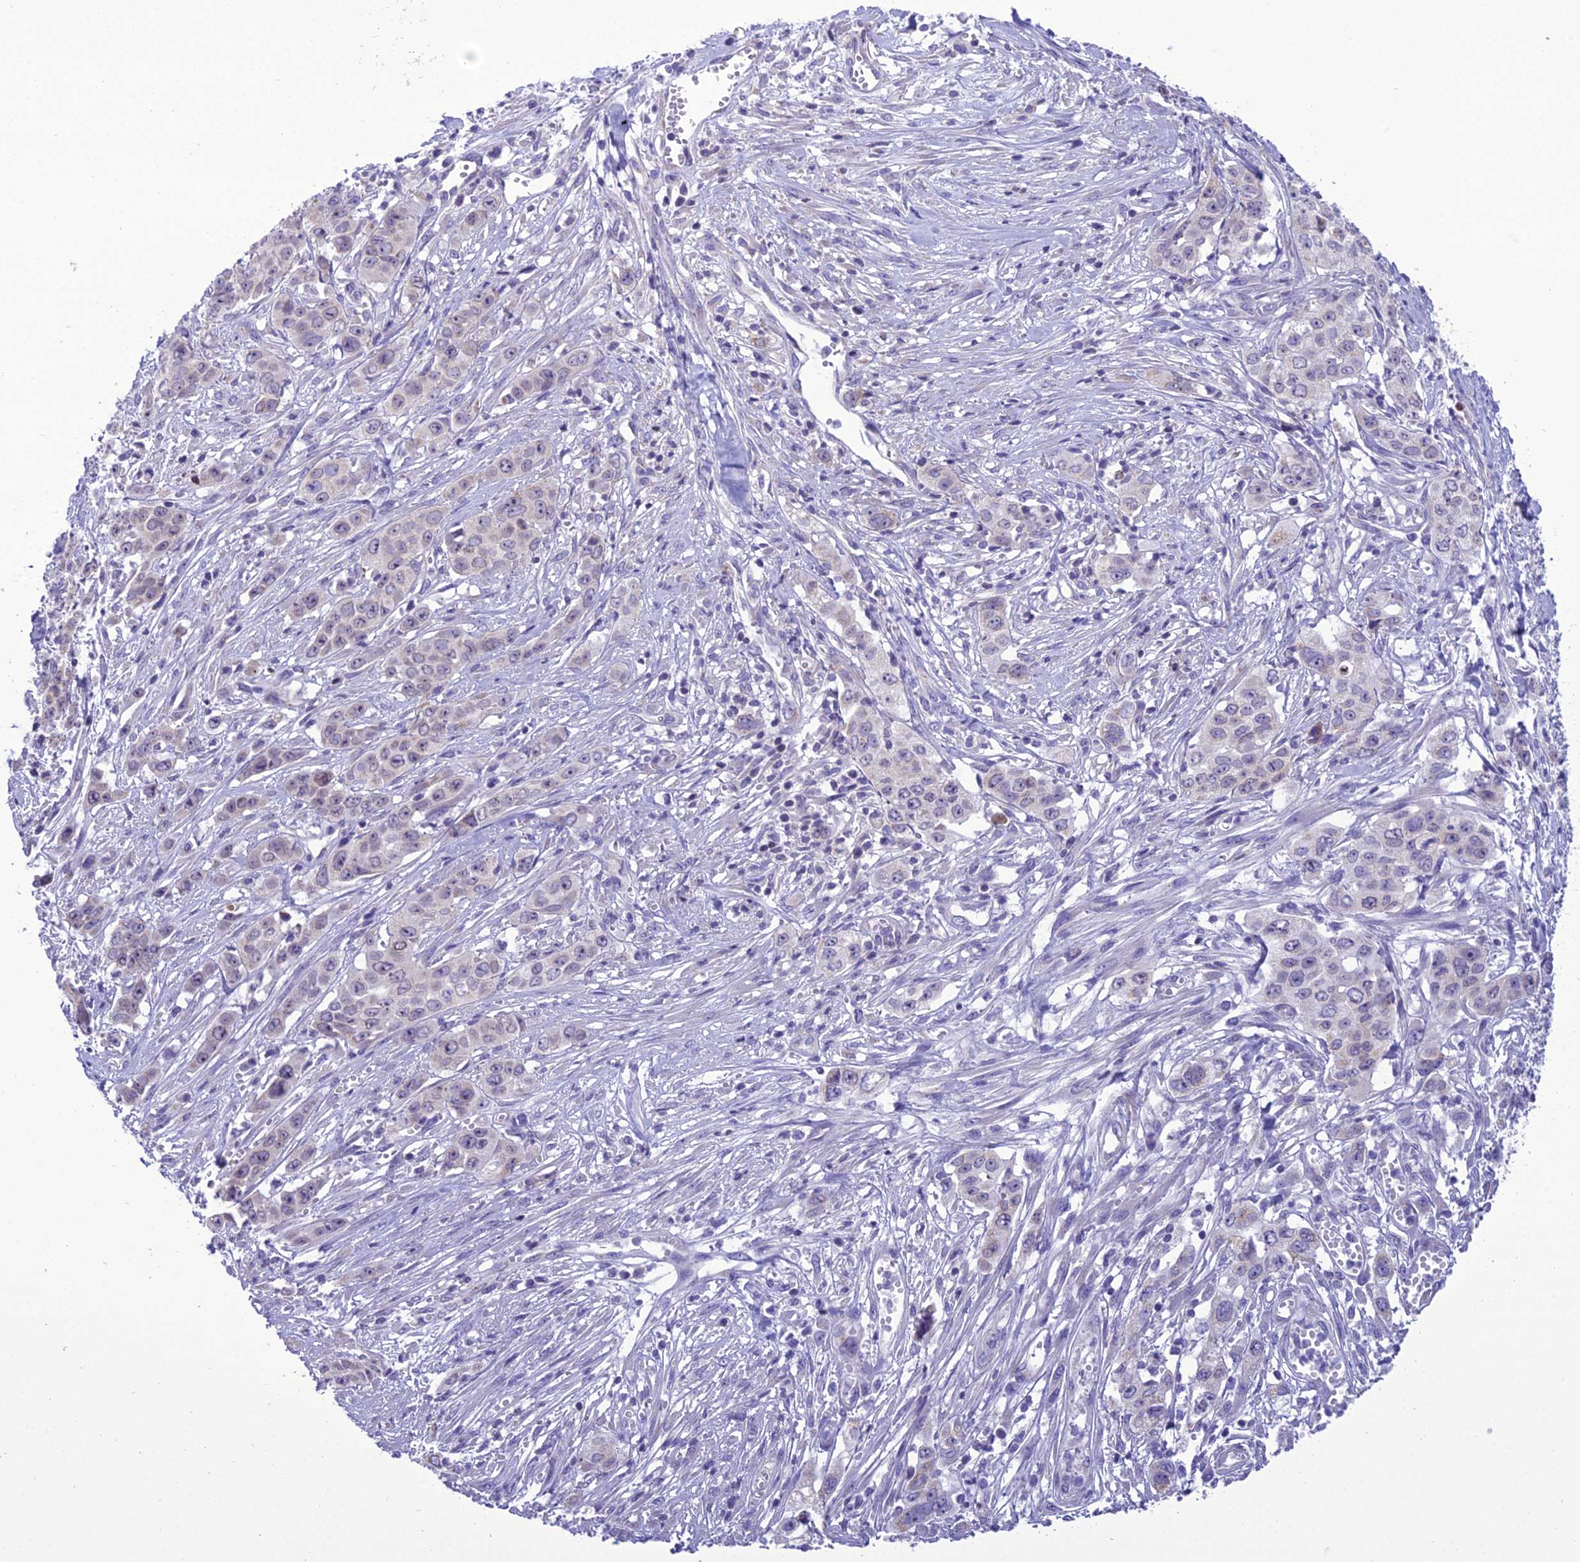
{"staining": {"intensity": "weak", "quantity": "<25%", "location": "cytoplasmic/membranous"}, "tissue": "stomach cancer", "cell_type": "Tumor cells", "image_type": "cancer", "snomed": [{"axis": "morphology", "description": "Adenocarcinoma, NOS"}, {"axis": "topography", "description": "Stomach, upper"}], "caption": "Immunohistochemistry image of adenocarcinoma (stomach) stained for a protein (brown), which reveals no expression in tumor cells.", "gene": "B9D2", "patient": {"sex": "male", "age": 62}}